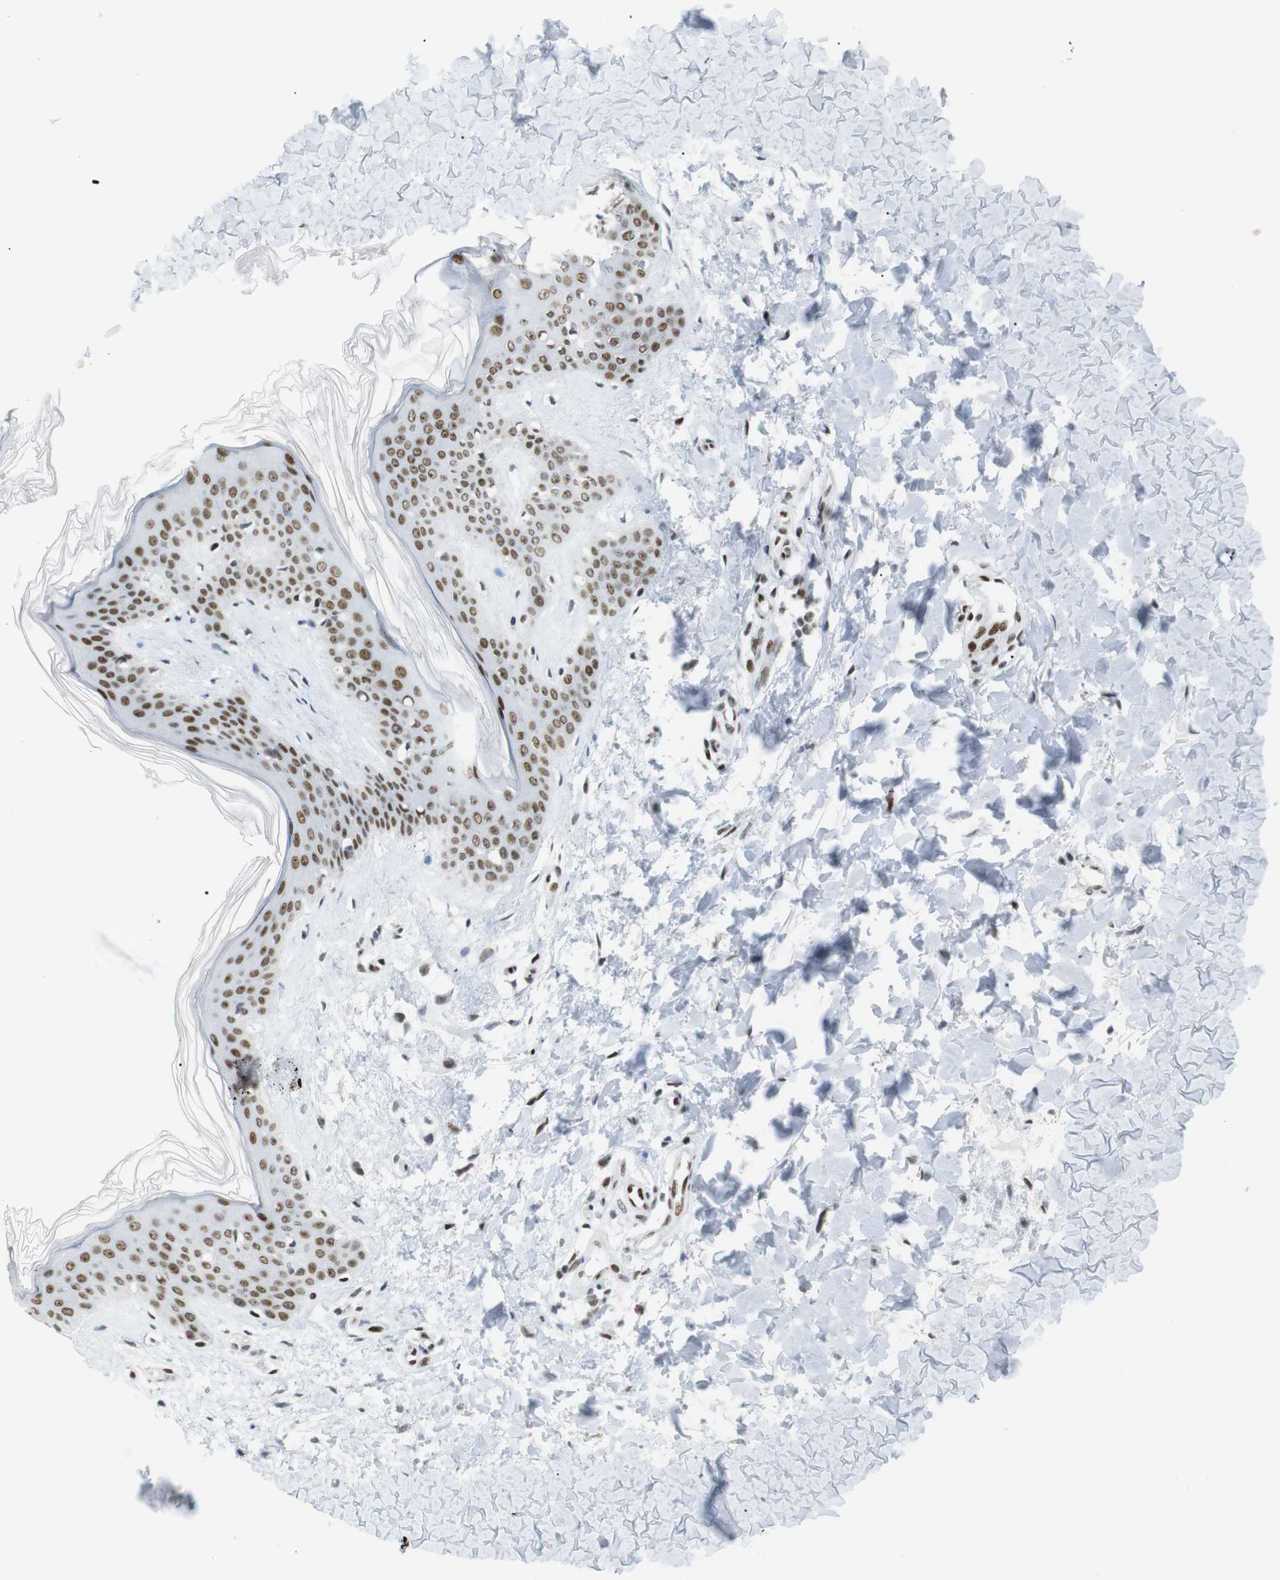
{"staining": {"intensity": "weak", "quantity": "25%-75%", "location": "nuclear"}, "tissue": "skin", "cell_type": "Fibroblasts", "image_type": "normal", "snomed": [{"axis": "morphology", "description": "Normal tissue, NOS"}, {"axis": "topography", "description": "Skin"}], "caption": "Skin stained with DAB immunohistochemistry shows low levels of weak nuclear staining in approximately 25%-75% of fibroblasts.", "gene": "RIOX2", "patient": {"sex": "female", "age": 41}}